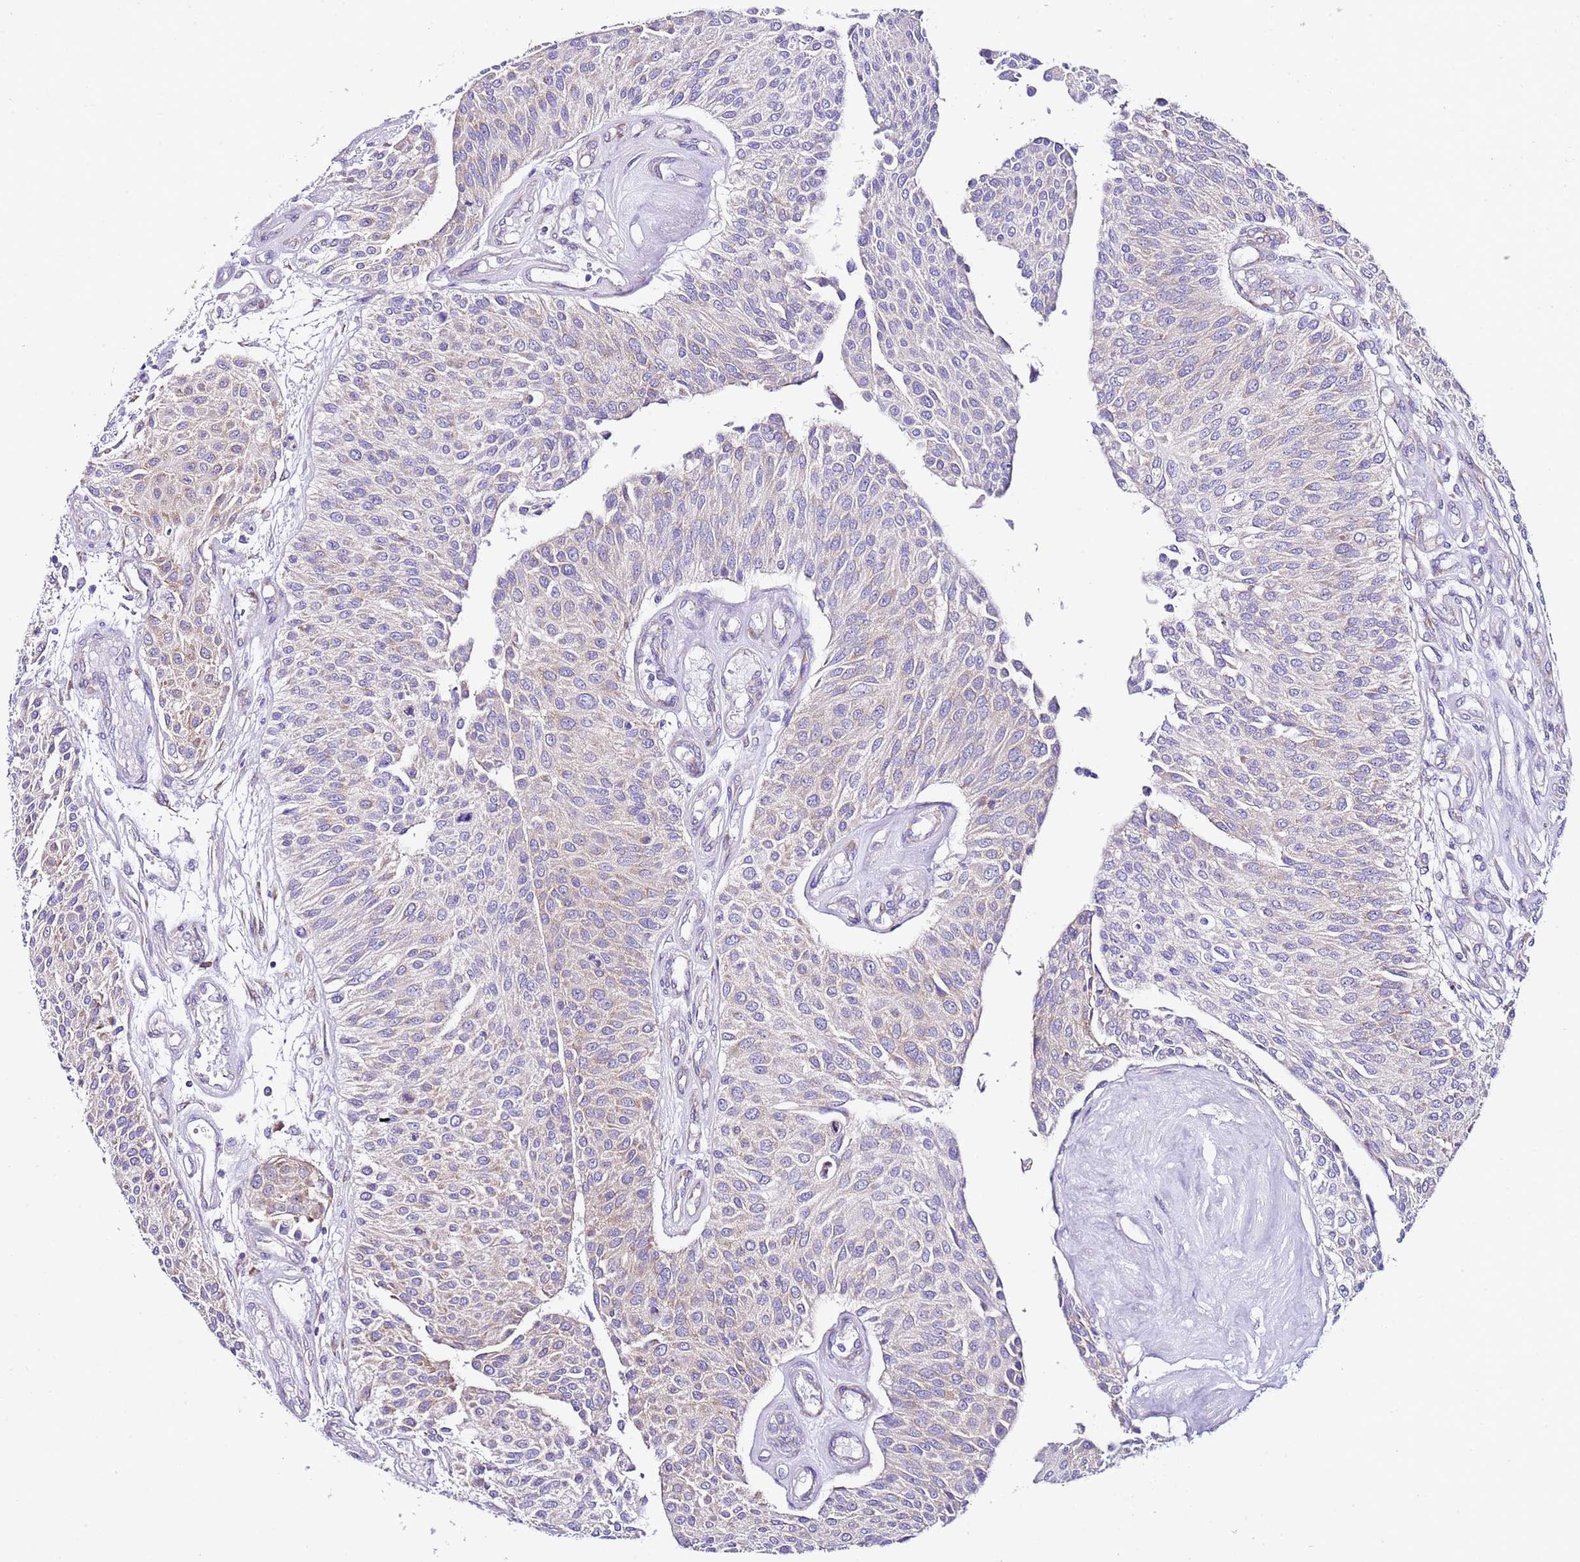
{"staining": {"intensity": "weak", "quantity": "<25%", "location": "cytoplasmic/membranous"}, "tissue": "urothelial cancer", "cell_type": "Tumor cells", "image_type": "cancer", "snomed": [{"axis": "morphology", "description": "Urothelial carcinoma, NOS"}, {"axis": "topography", "description": "Urinary bladder"}], "caption": "The immunohistochemistry histopathology image has no significant expression in tumor cells of urothelial cancer tissue.", "gene": "RPS10", "patient": {"sex": "male", "age": 55}}